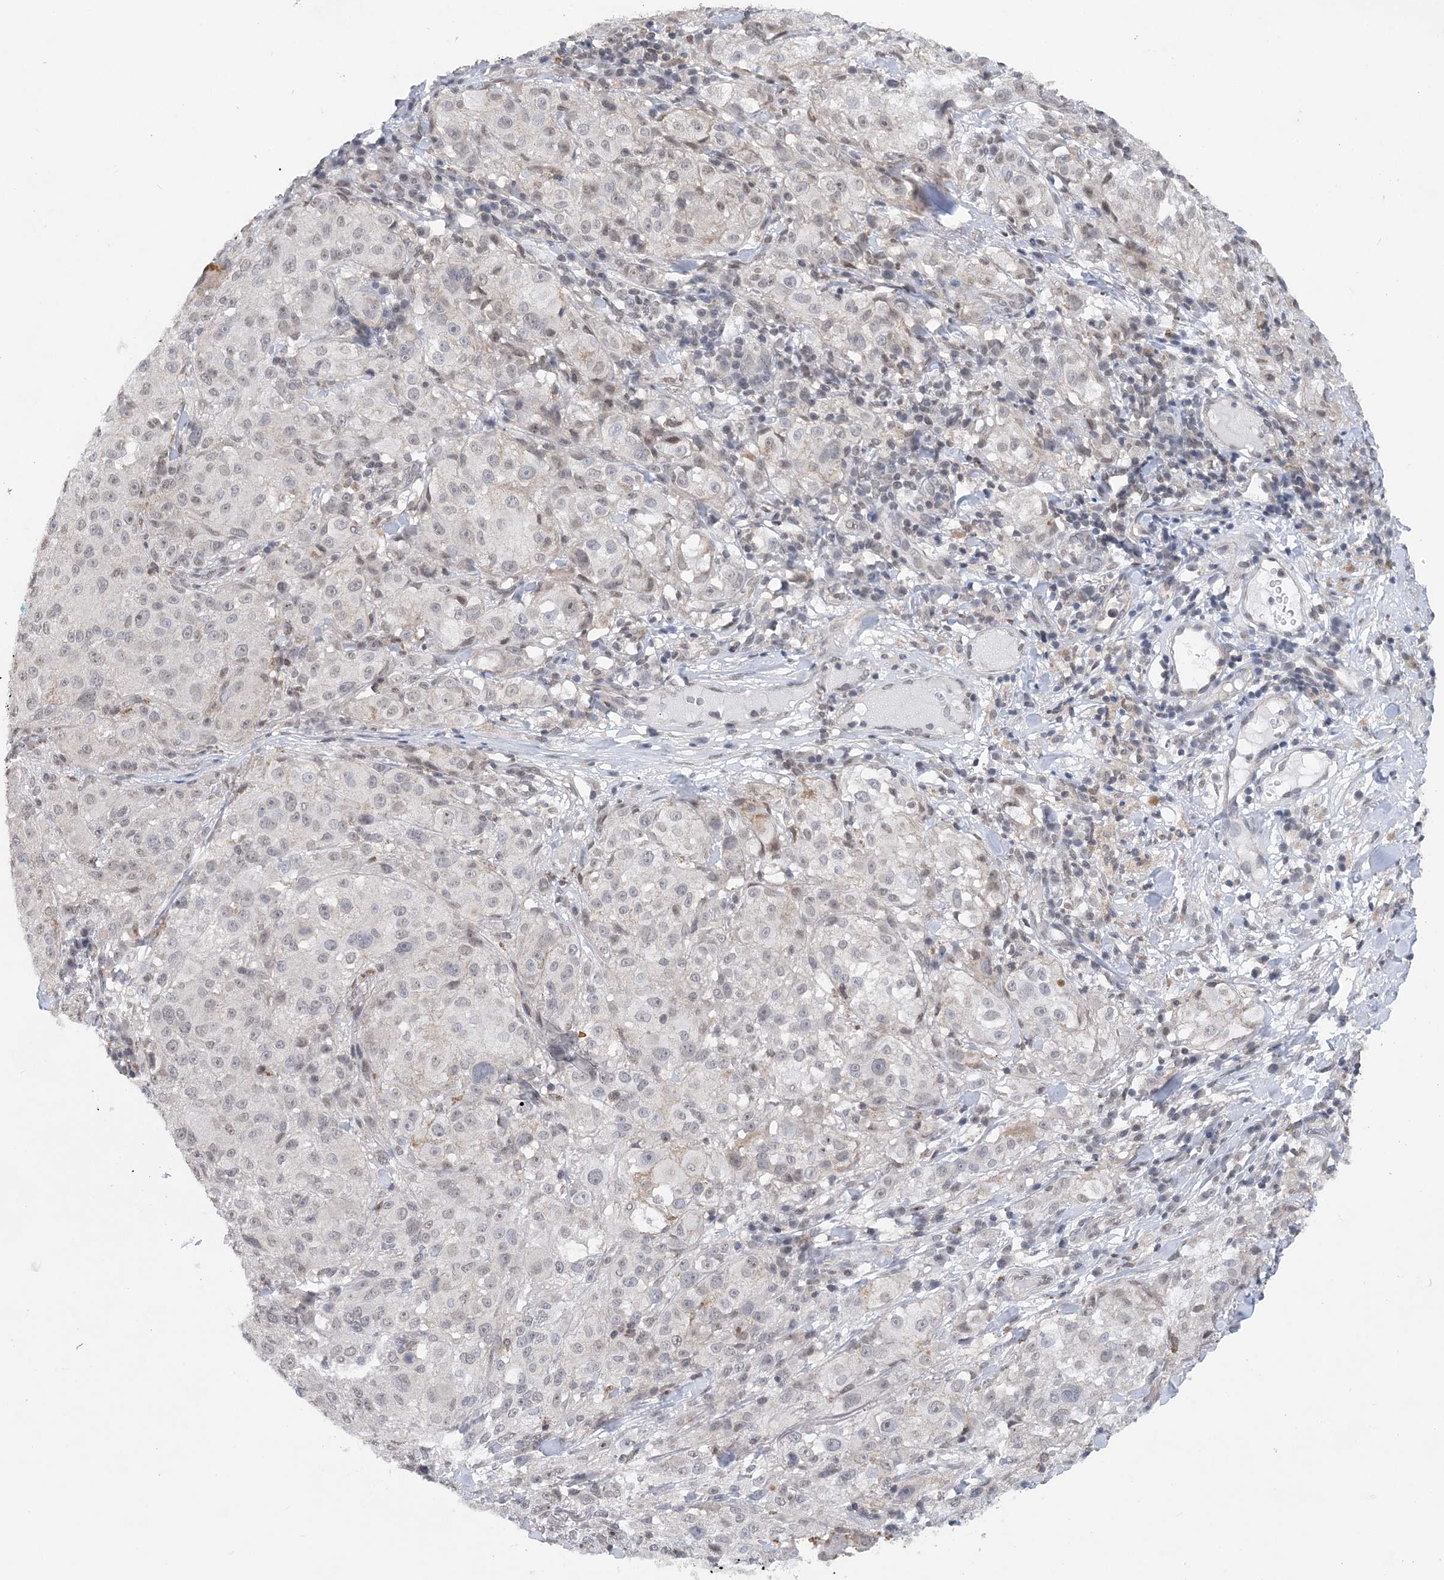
{"staining": {"intensity": "negative", "quantity": "none", "location": "none"}, "tissue": "melanoma", "cell_type": "Tumor cells", "image_type": "cancer", "snomed": [{"axis": "morphology", "description": "Necrosis, NOS"}, {"axis": "morphology", "description": "Malignant melanoma, NOS"}, {"axis": "topography", "description": "Skin"}], "caption": "Tumor cells are negative for protein expression in human malignant melanoma.", "gene": "CCDC152", "patient": {"sex": "female", "age": 87}}